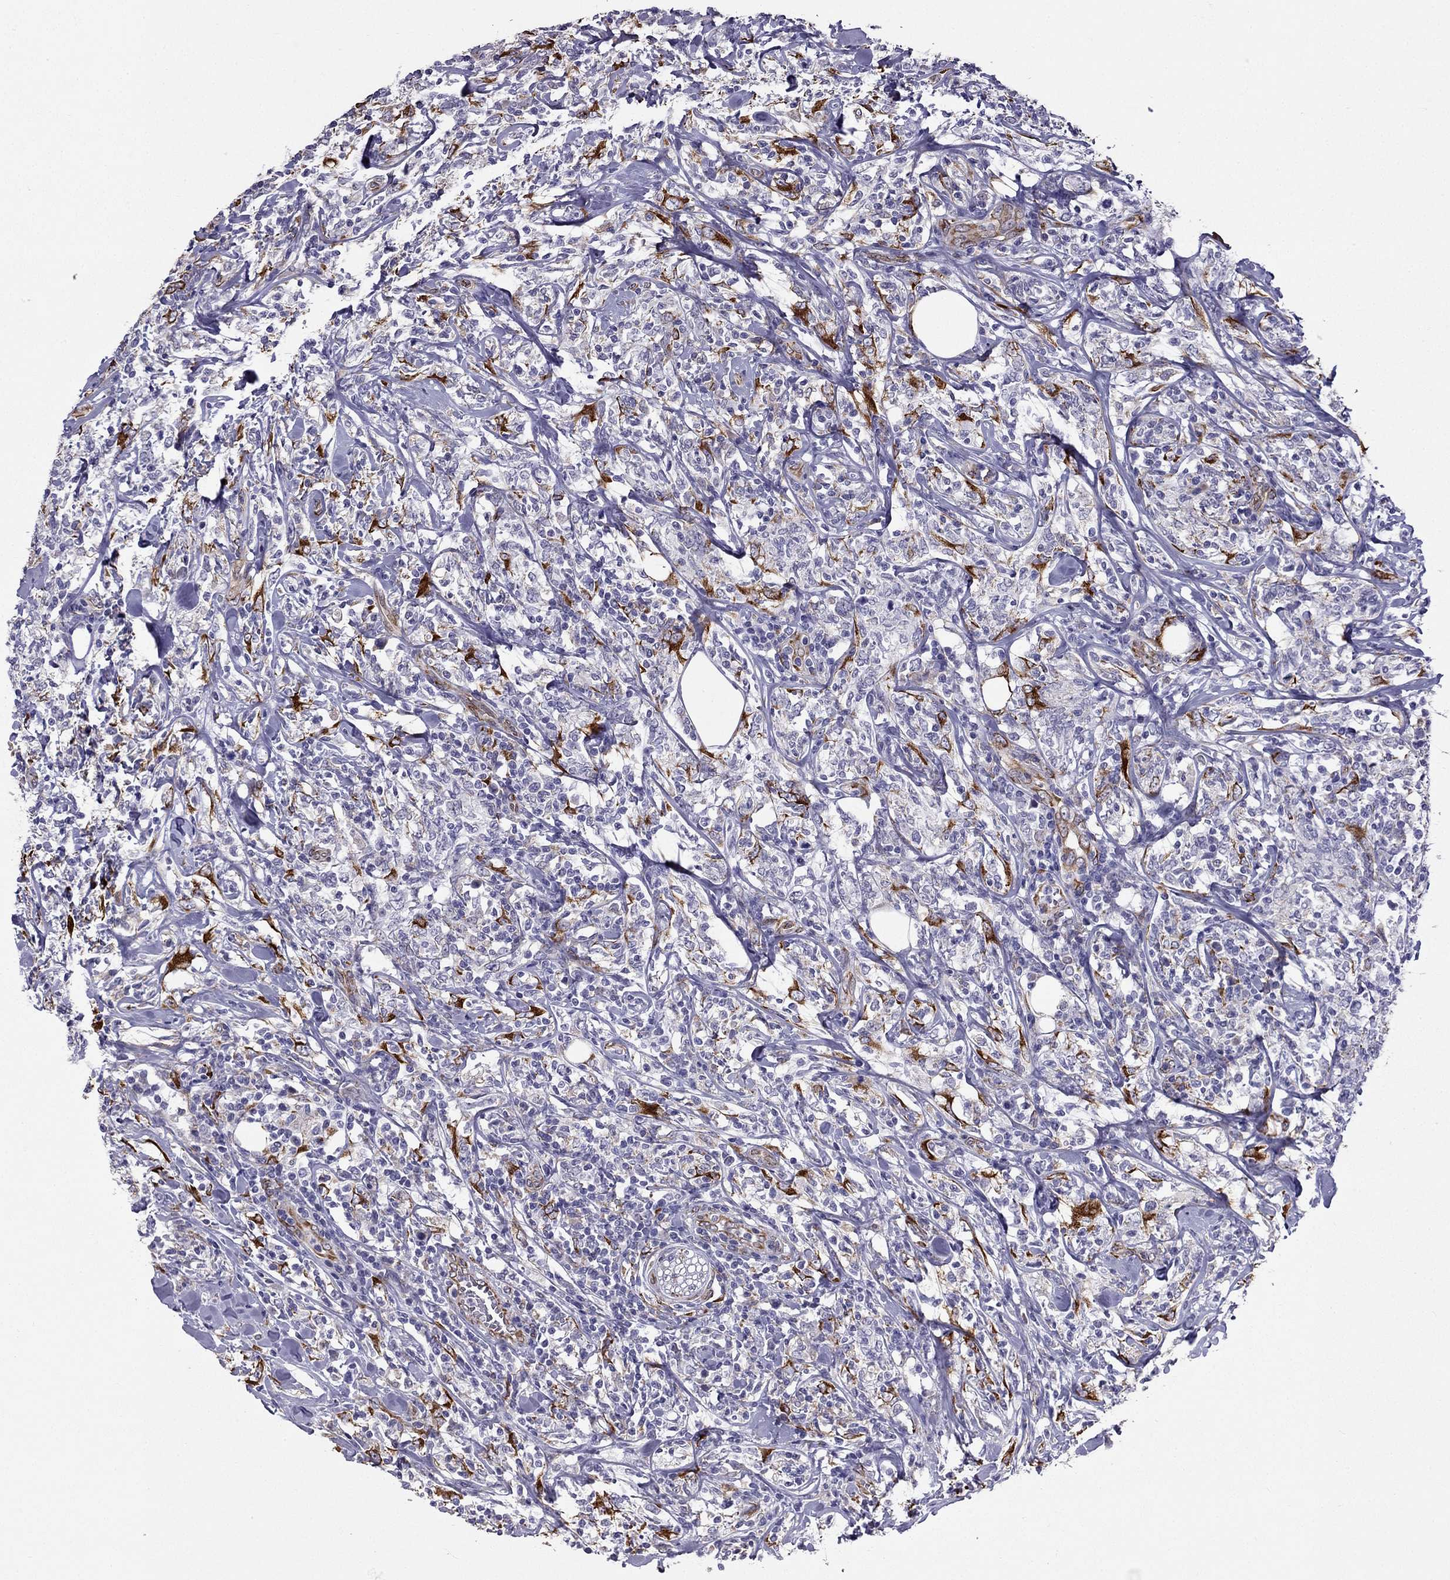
{"staining": {"intensity": "negative", "quantity": "none", "location": "none"}, "tissue": "lymphoma", "cell_type": "Tumor cells", "image_type": "cancer", "snomed": [{"axis": "morphology", "description": "Malignant lymphoma, non-Hodgkin's type, High grade"}, {"axis": "topography", "description": "Lymph node"}], "caption": "Tumor cells are negative for protein expression in human lymphoma. The staining was performed using DAB (3,3'-diaminobenzidine) to visualize the protein expression in brown, while the nuclei were stained in blue with hematoxylin (Magnification: 20x).", "gene": "IKBIP", "patient": {"sex": "female", "age": 84}}